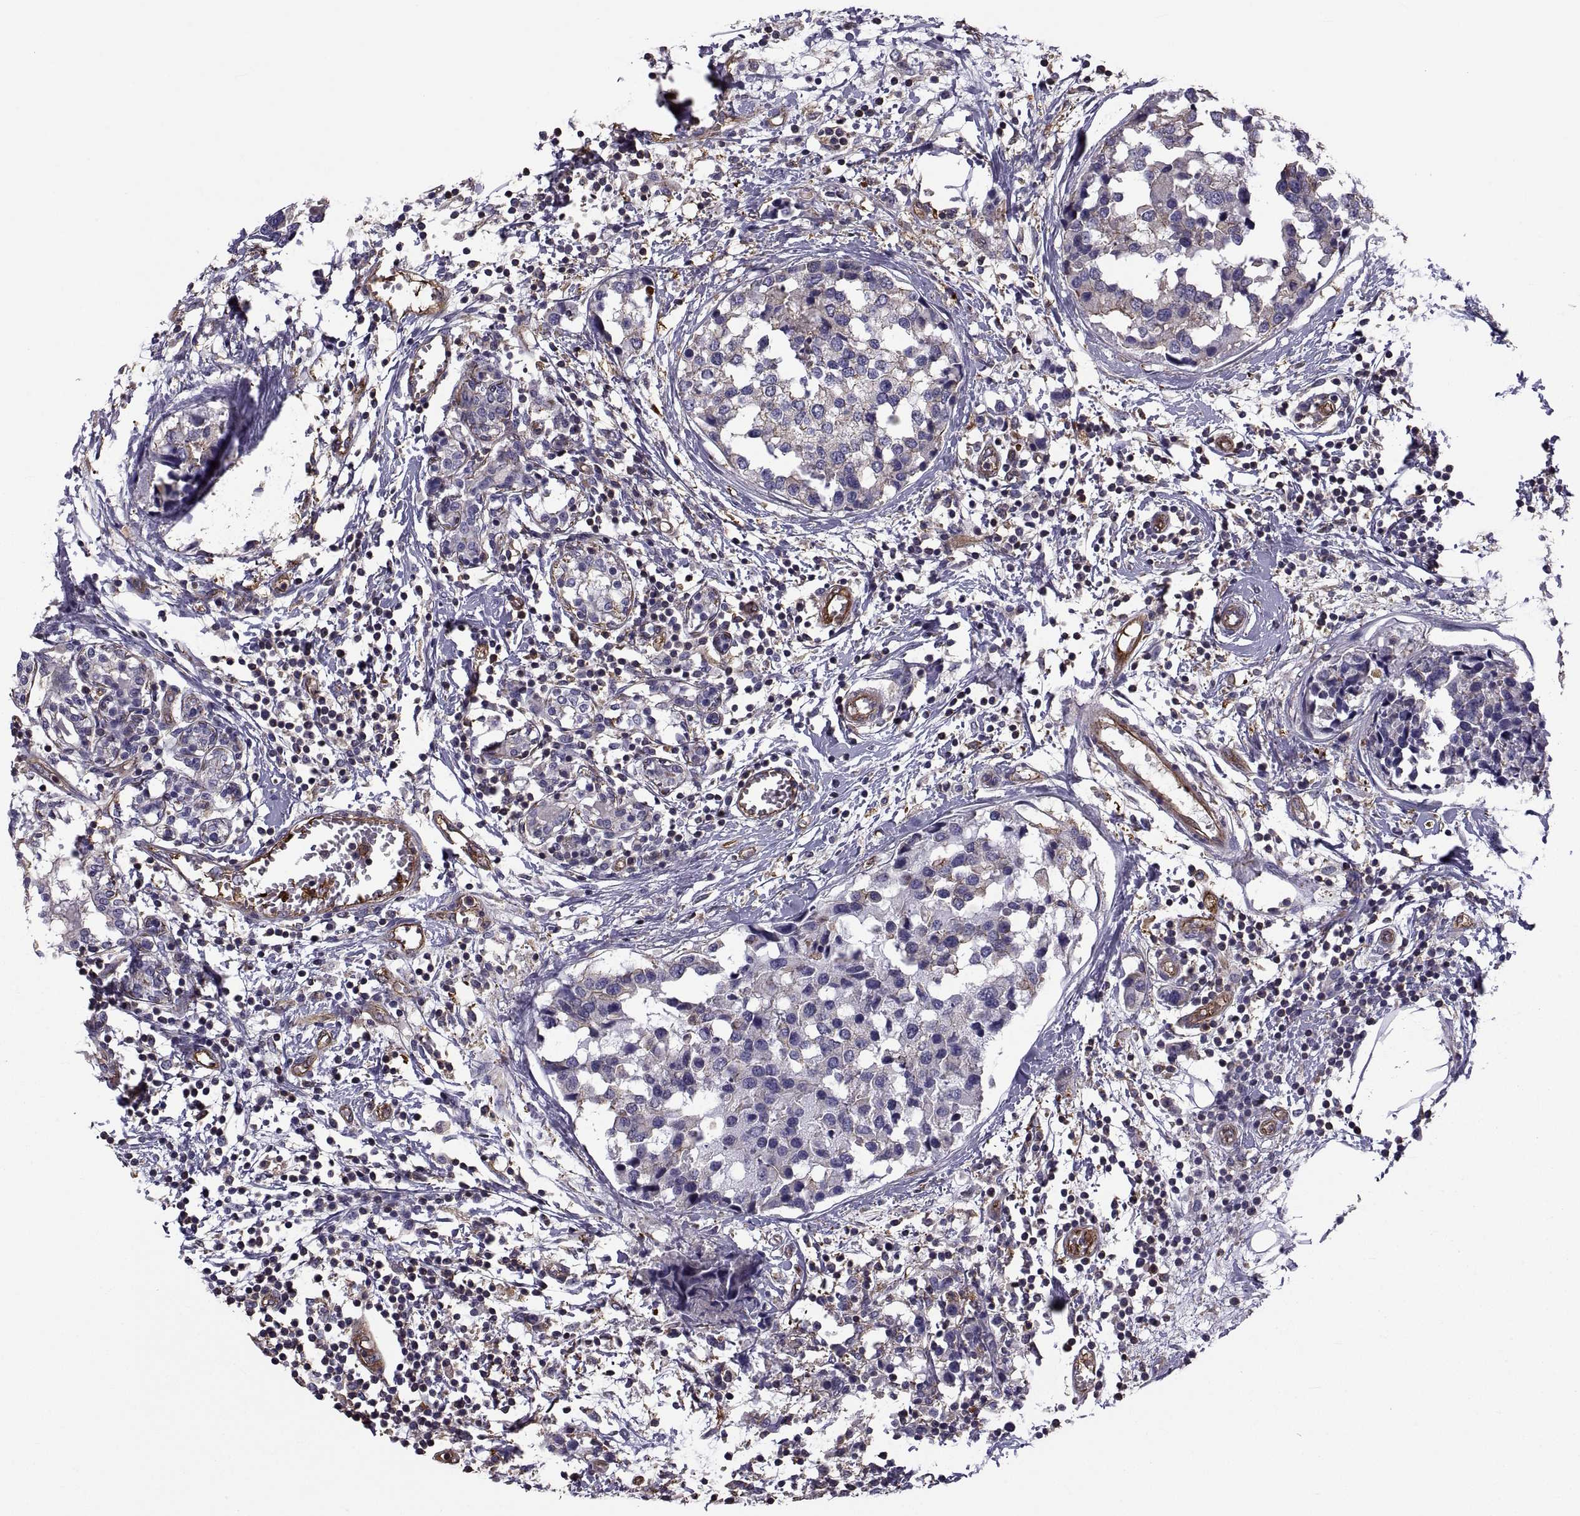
{"staining": {"intensity": "negative", "quantity": "none", "location": "none"}, "tissue": "breast cancer", "cell_type": "Tumor cells", "image_type": "cancer", "snomed": [{"axis": "morphology", "description": "Lobular carcinoma"}, {"axis": "topography", "description": "Breast"}], "caption": "Human breast cancer (lobular carcinoma) stained for a protein using immunohistochemistry (IHC) shows no positivity in tumor cells.", "gene": "MYH9", "patient": {"sex": "female", "age": 59}}